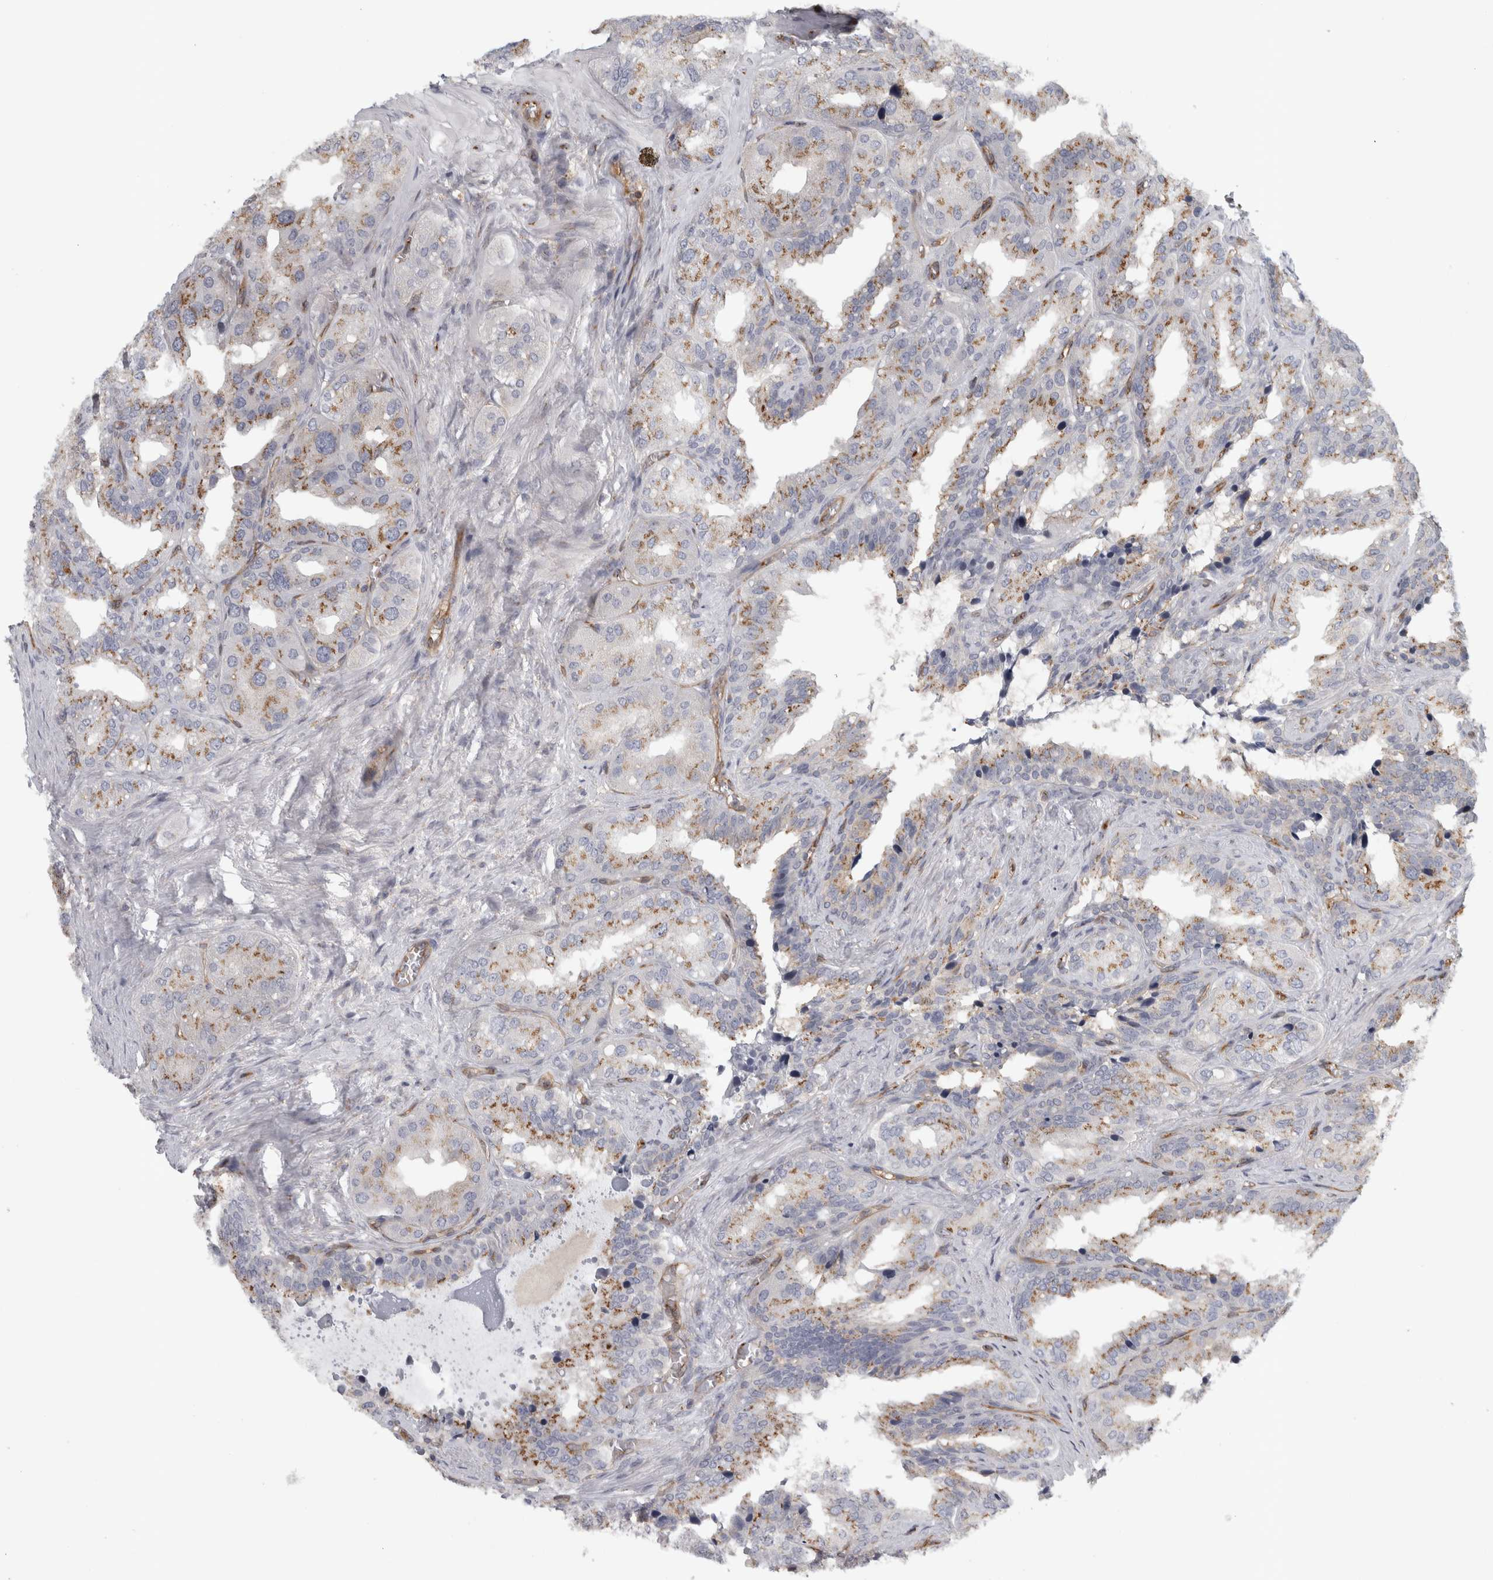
{"staining": {"intensity": "weak", "quantity": ">75%", "location": "cytoplasmic/membranous"}, "tissue": "seminal vesicle", "cell_type": "Glandular cells", "image_type": "normal", "snomed": [{"axis": "morphology", "description": "Normal tissue, NOS"}, {"axis": "topography", "description": "Prostate"}, {"axis": "topography", "description": "Seminal veicle"}], "caption": "Glandular cells show low levels of weak cytoplasmic/membranous positivity in about >75% of cells in normal seminal vesicle.", "gene": "PEX6", "patient": {"sex": "male", "age": 51}}